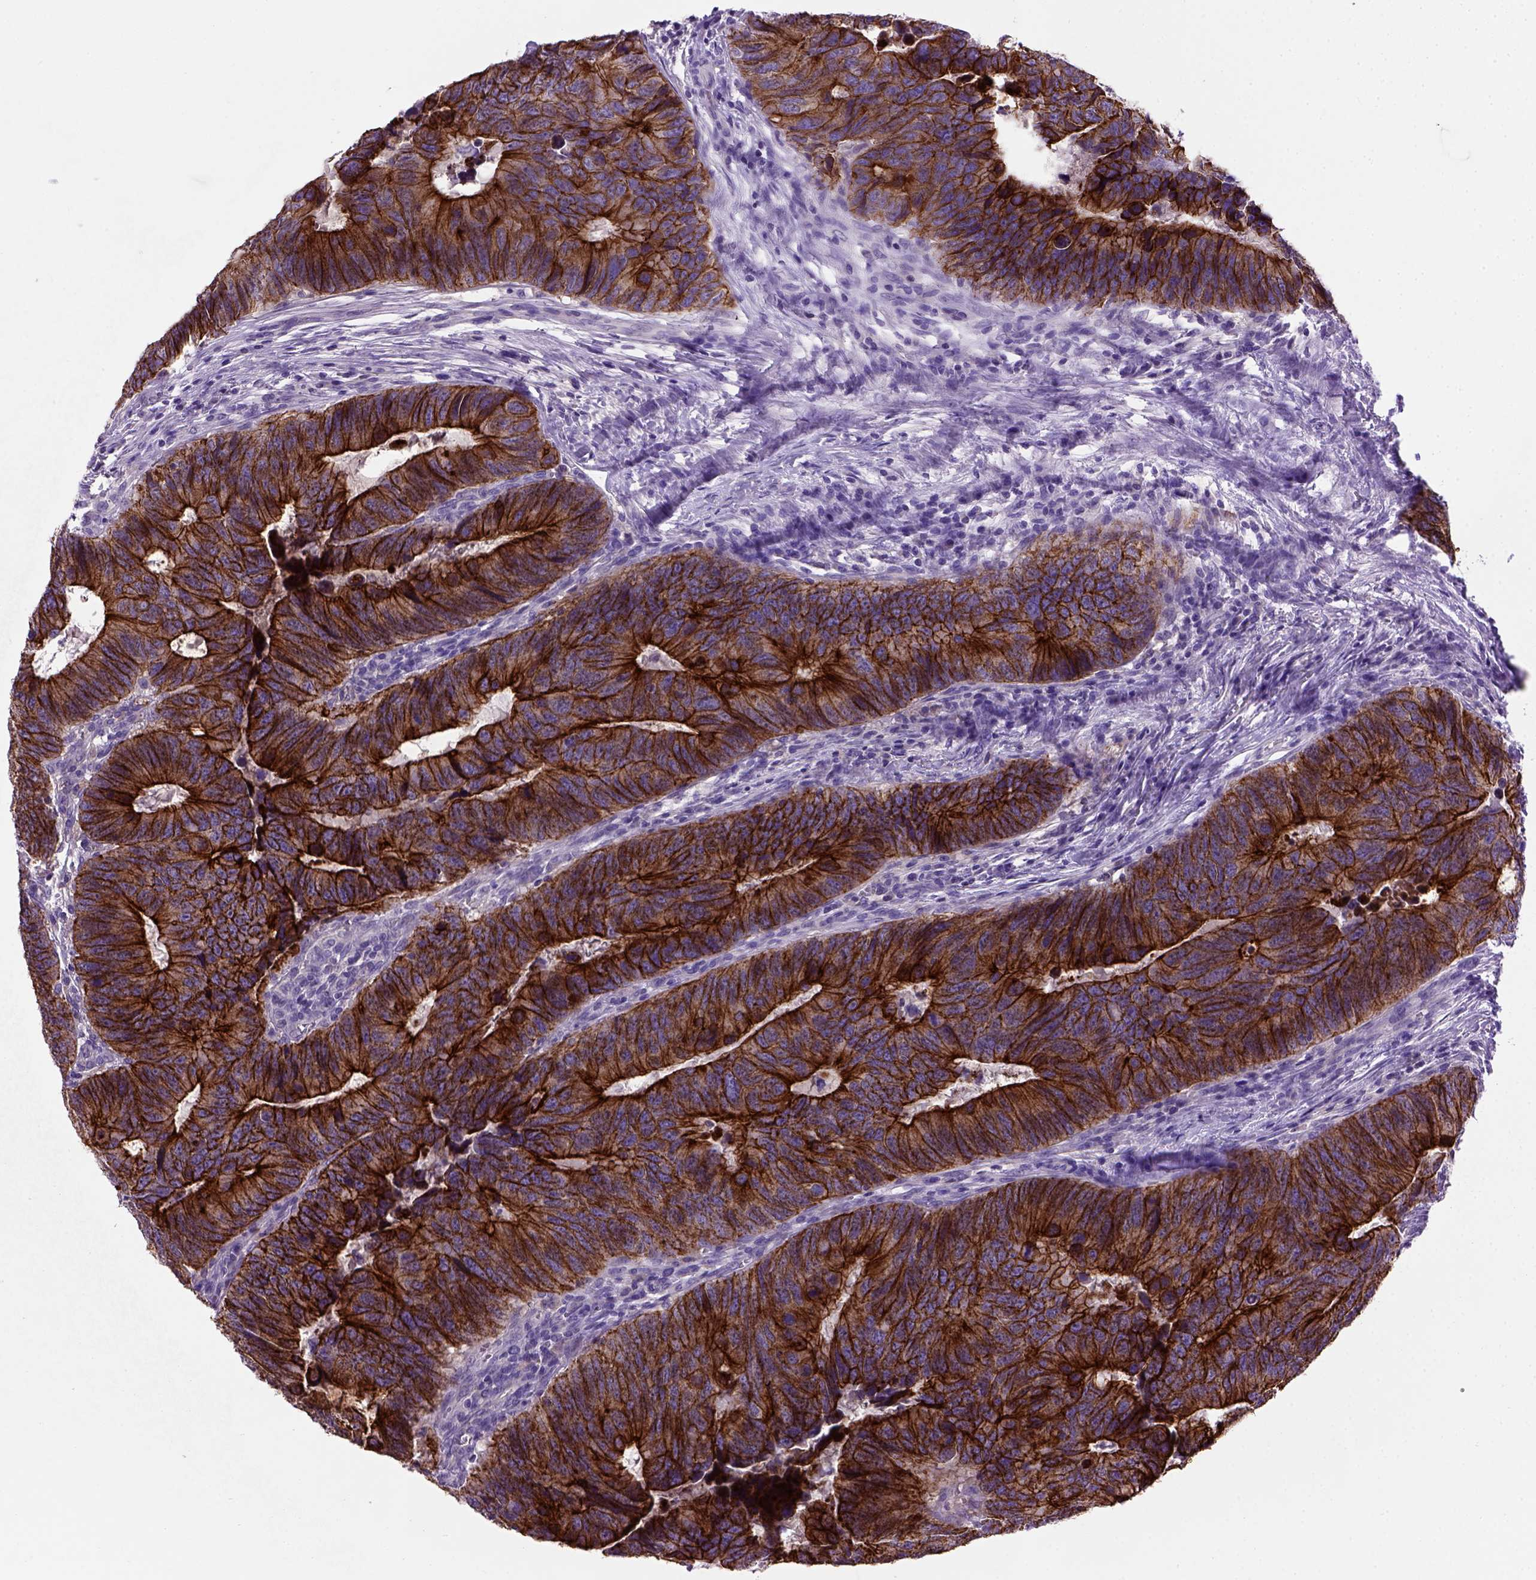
{"staining": {"intensity": "strong", "quantity": ">75%", "location": "cytoplasmic/membranous"}, "tissue": "colorectal cancer", "cell_type": "Tumor cells", "image_type": "cancer", "snomed": [{"axis": "morphology", "description": "Adenocarcinoma, NOS"}, {"axis": "topography", "description": "Colon"}], "caption": "Colorectal cancer stained with a brown dye exhibits strong cytoplasmic/membranous positive positivity in about >75% of tumor cells.", "gene": "CDH1", "patient": {"sex": "female", "age": 82}}